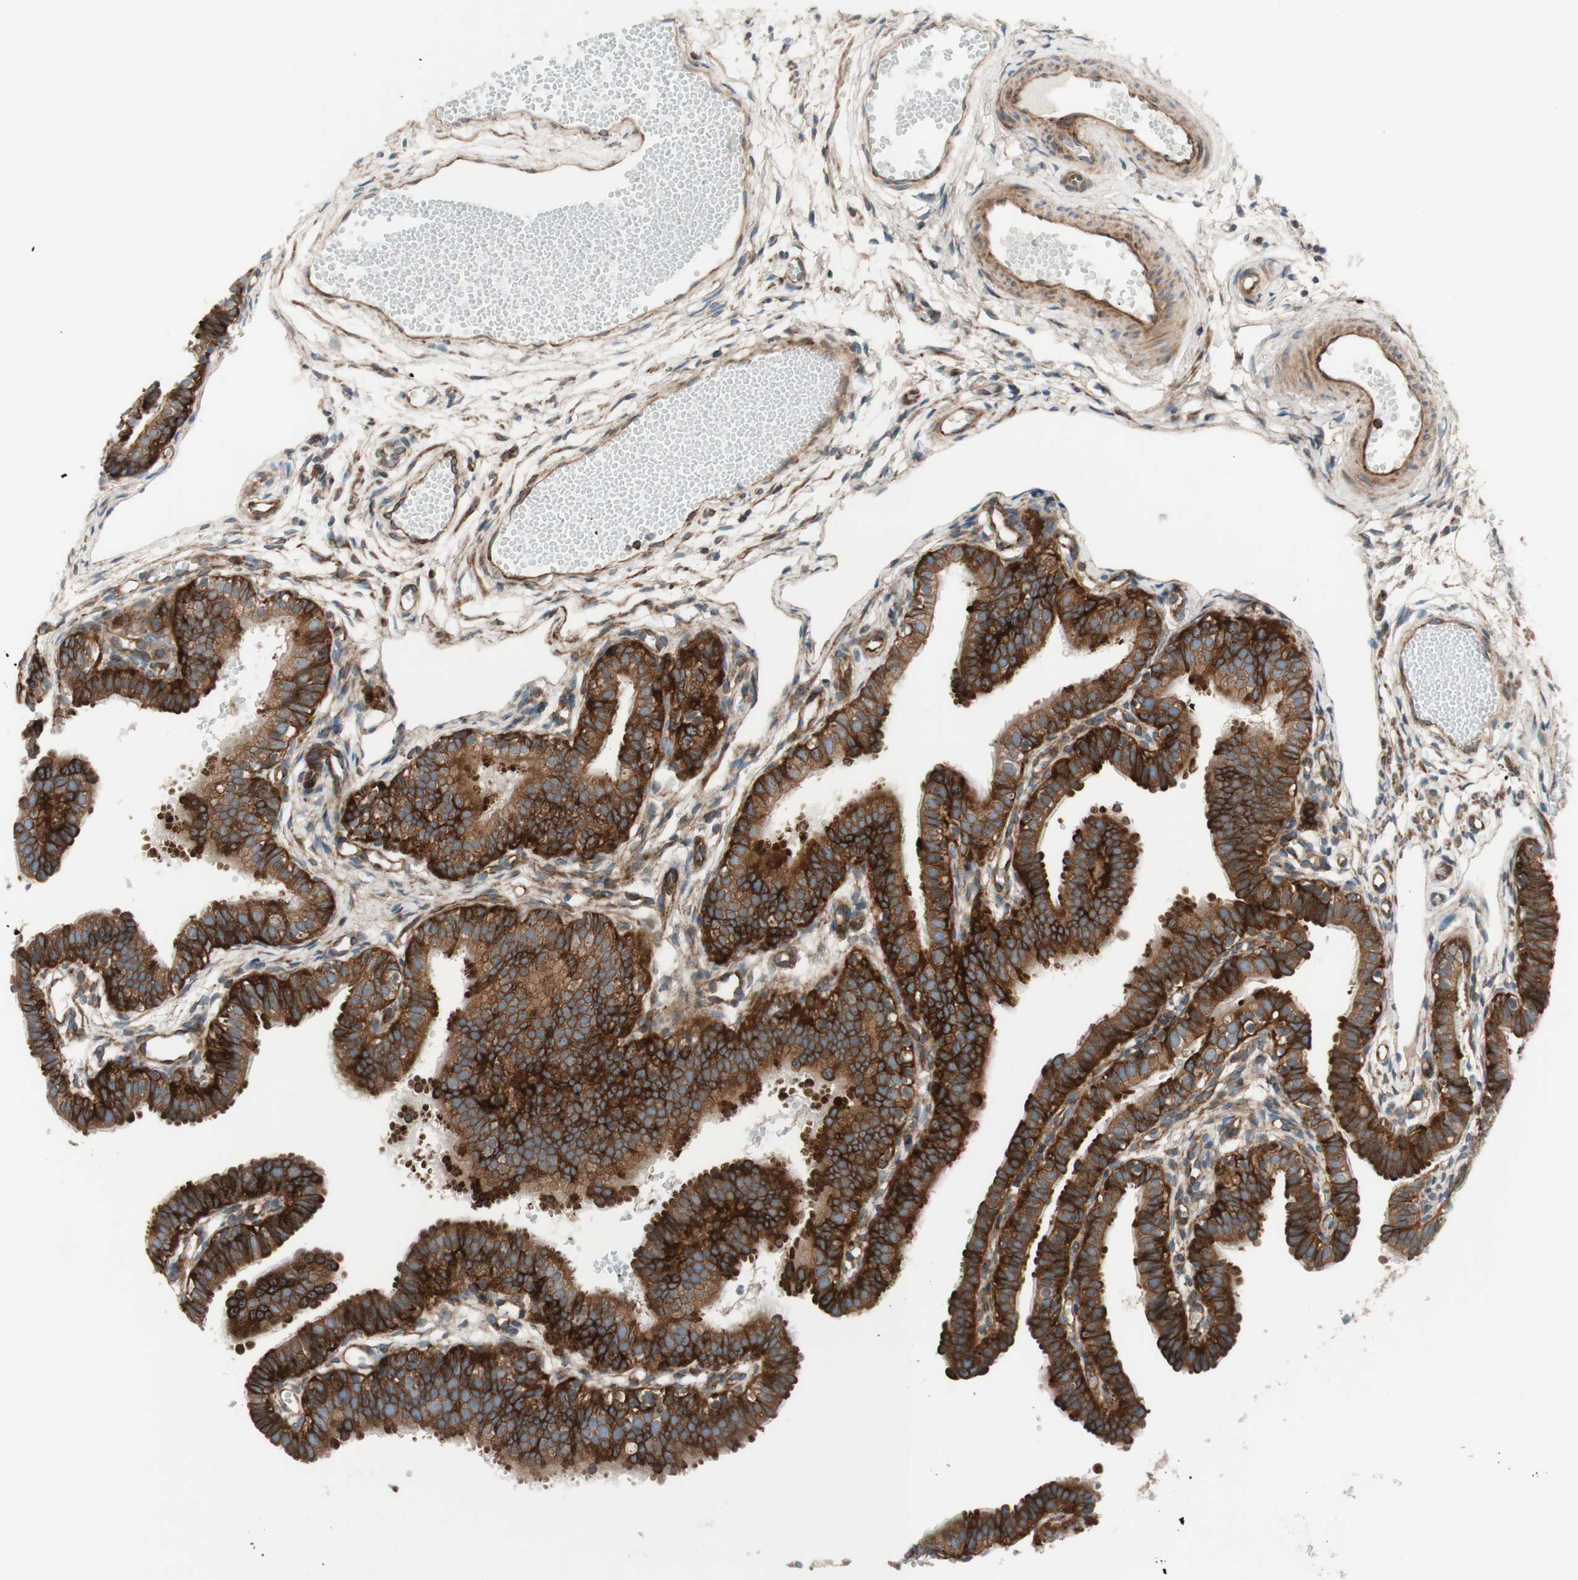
{"staining": {"intensity": "strong", "quantity": ">75%", "location": "cytoplasmic/membranous,nuclear"}, "tissue": "fallopian tube", "cell_type": "Glandular cells", "image_type": "normal", "snomed": [{"axis": "morphology", "description": "Normal tissue, NOS"}, {"axis": "topography", "description": "Fallopian tube"}, {"axis": "topography", "description": "Placenta"}], "caption": "Protein staining displays strong cytoplasmic/membranous,nuclear positivity in about >75% of glandular cells in benign fallopian tube.", "gene": "CCN4", "patient": {"sex": "female", "age": 34}}